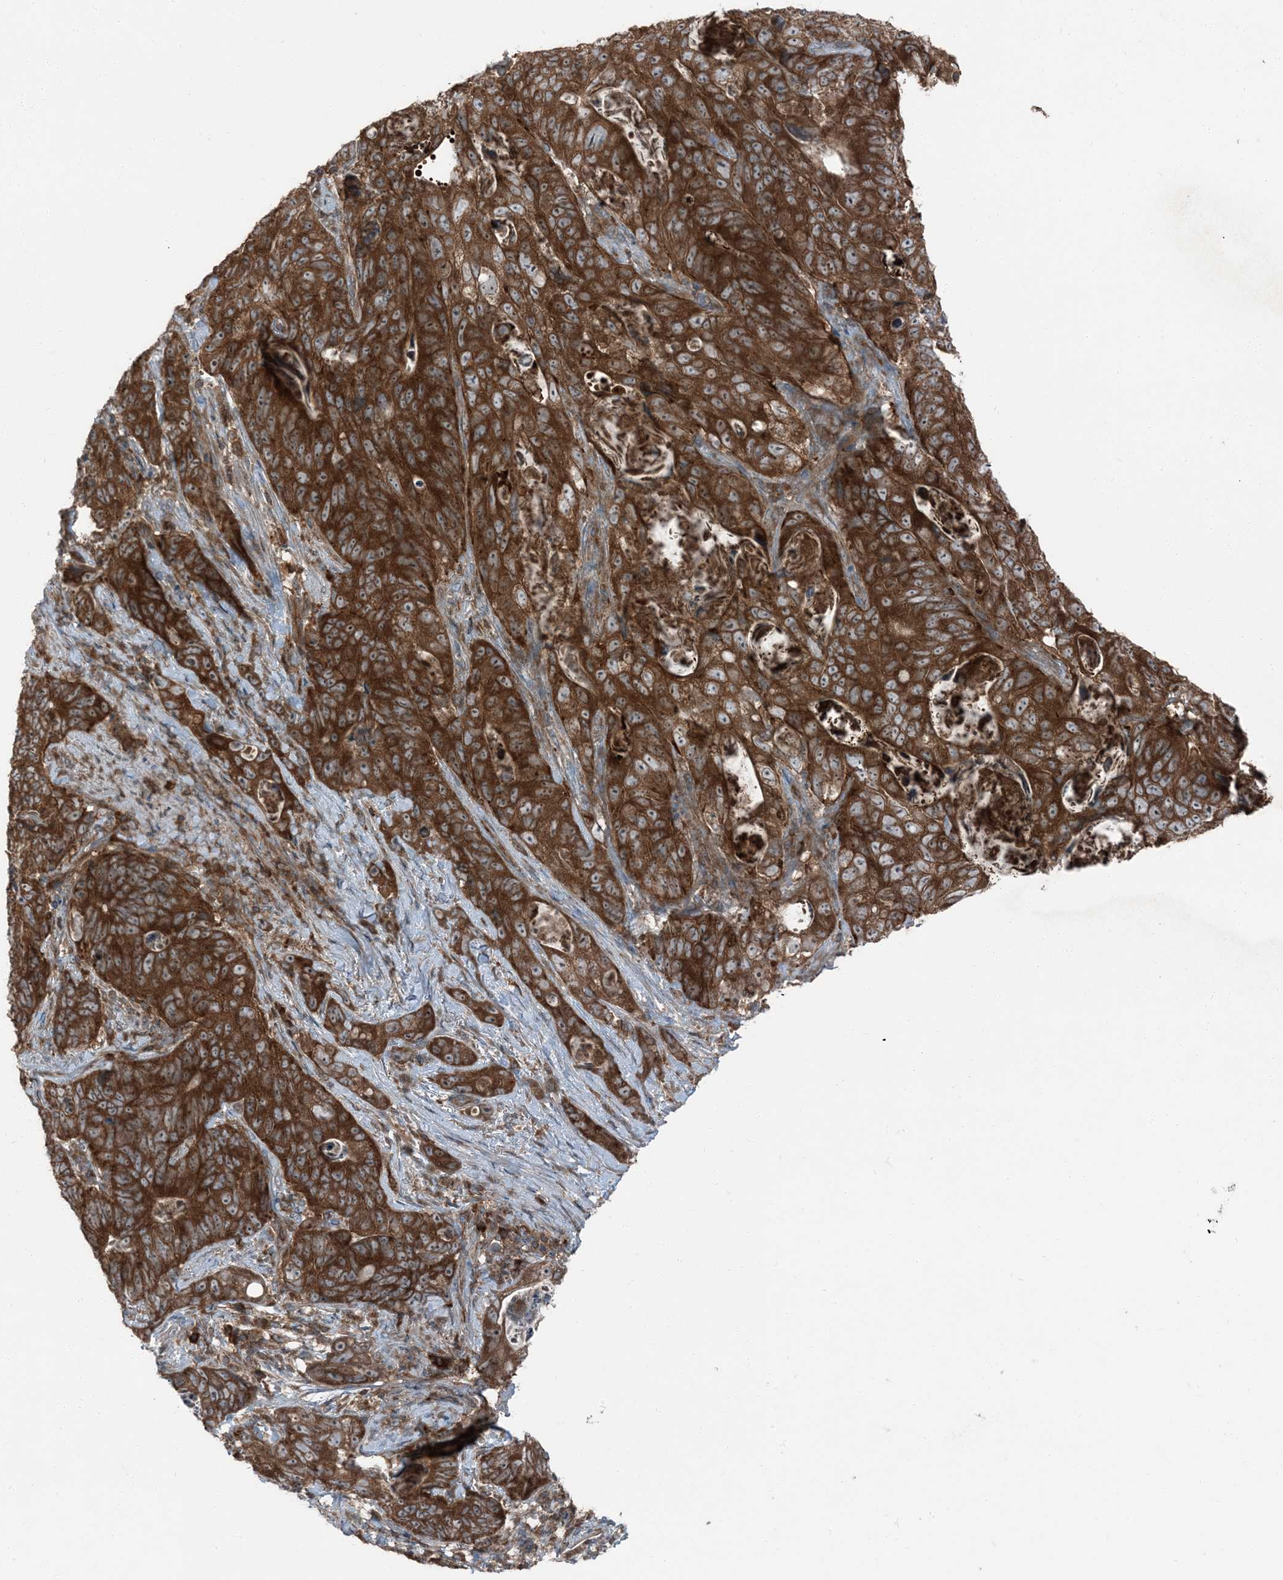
{"staining": {"intensity": "strong", "quantity": ">75%", "location": "cytoplasmic/membranous"}, "tissue": "stomach cancer", "cell_type": "Tumor cells", "image_type": "cancer", "snomed": [{"axis": "morphology", "description": "Normal tissue, NOS"}, {"axis": "morphology", "description": "Adenocarcinoma, NOS"}, {"axis": "topography", "description": "Stomach"}], "caption": "A brown stain labels strong cytoplasmic/membranous staining of a protein in stomach adenocarcinoma tumor cells.", "gene": "RAB3GAP1", "patient": {"sex": "female", "age": 89}}